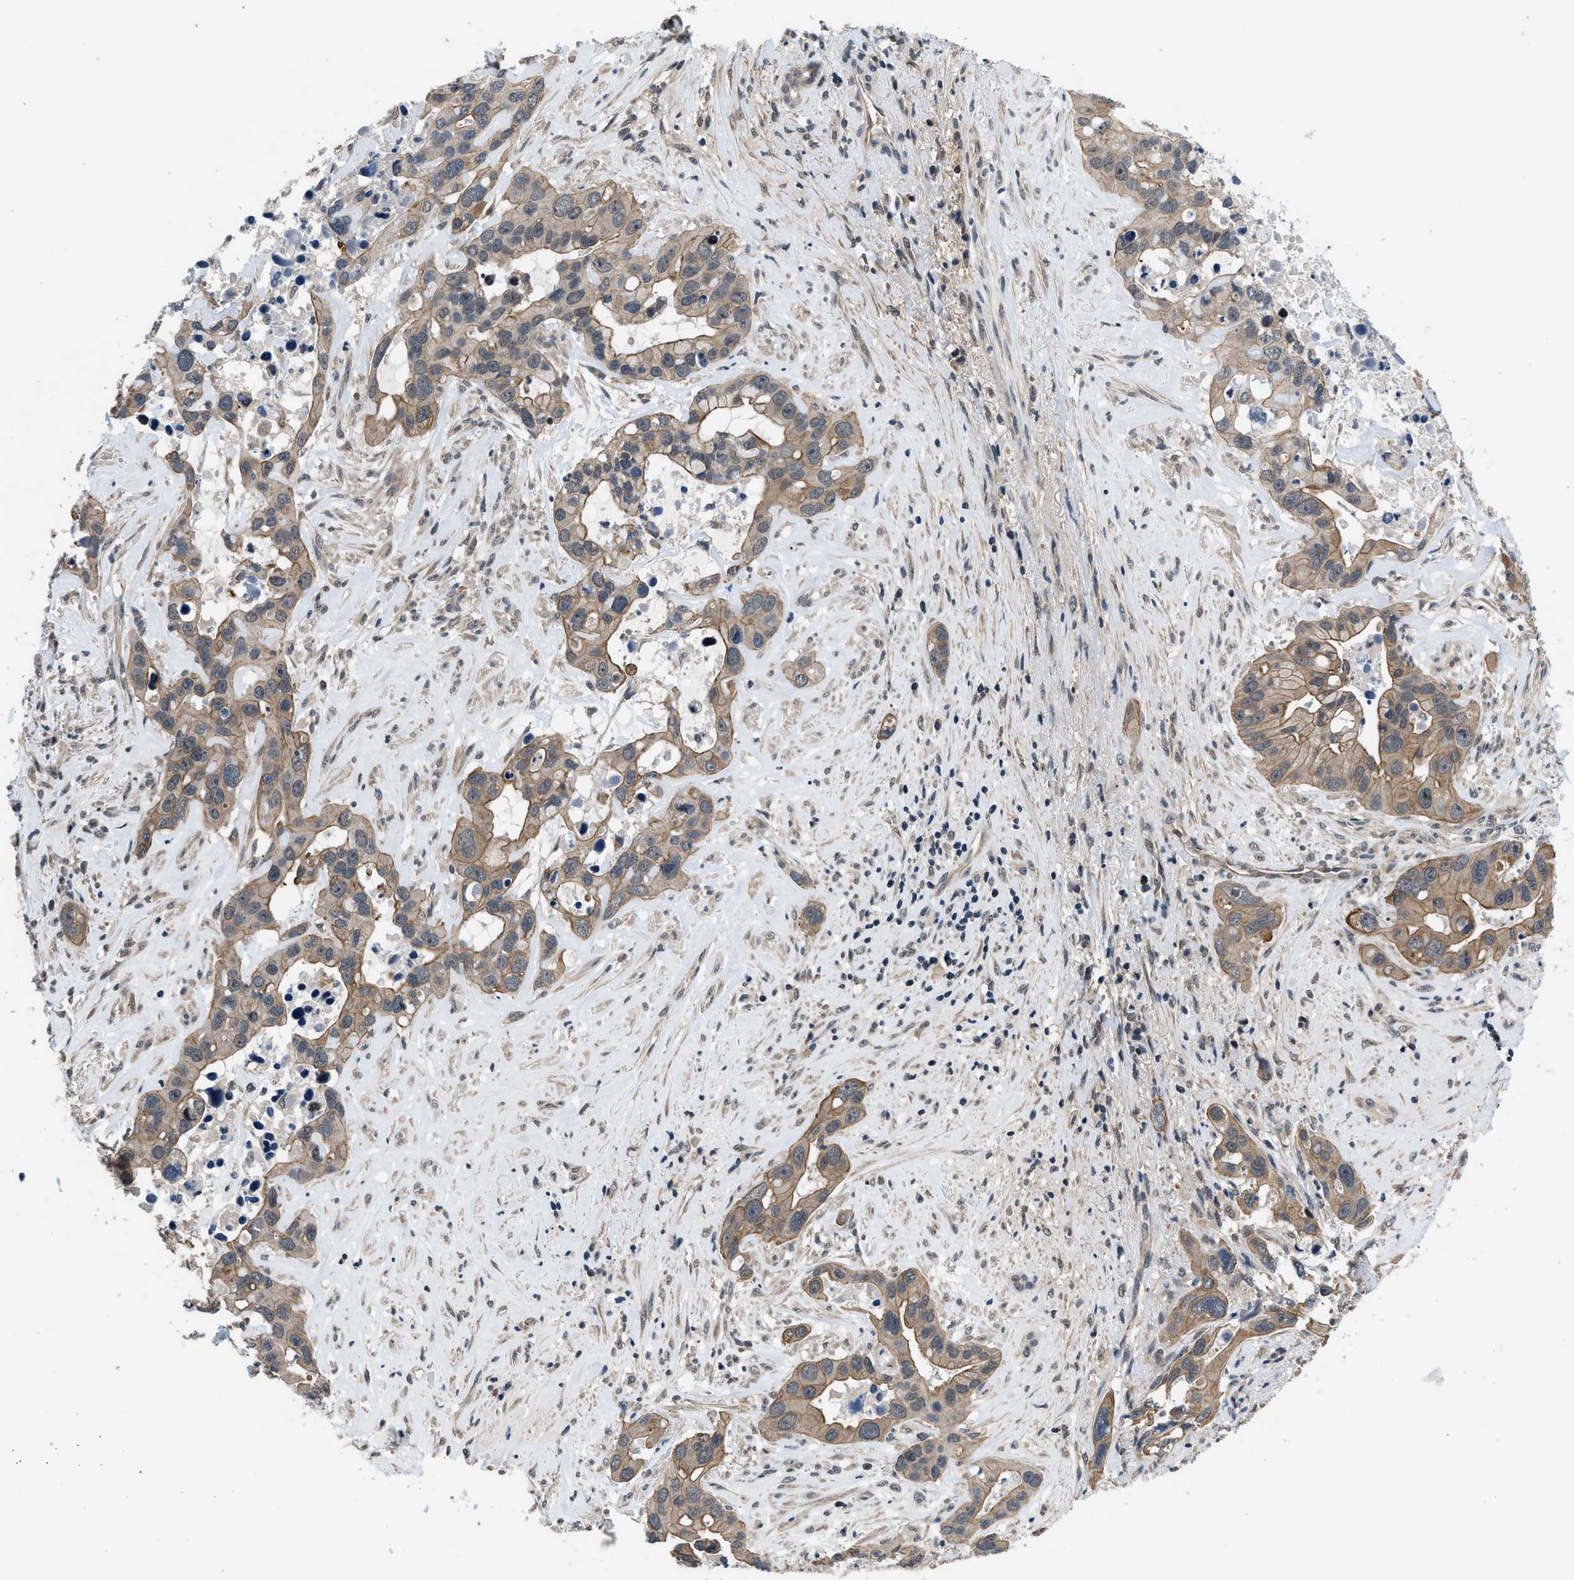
{"staining": {"intensity": "moderate", "quantity": ">75%", "location": "cytoplasmic/membranous"}, "tissue": "liver cancer", "cell_type": "Tumor cells", "image_type": "cancer", "snomed": [{"axis": "morphology", "description": "Cholangiocarcinoma"}, {"axis": "topography", "description": "Liver"}], "caption": "Moderate cytoplasmic/membranous protein staining is identified in about >75% of tumor cells in liver cancer (cholangiocarcinoma).", "gene": "SETD5", "patient": {"sex": "female", "age": 65}}